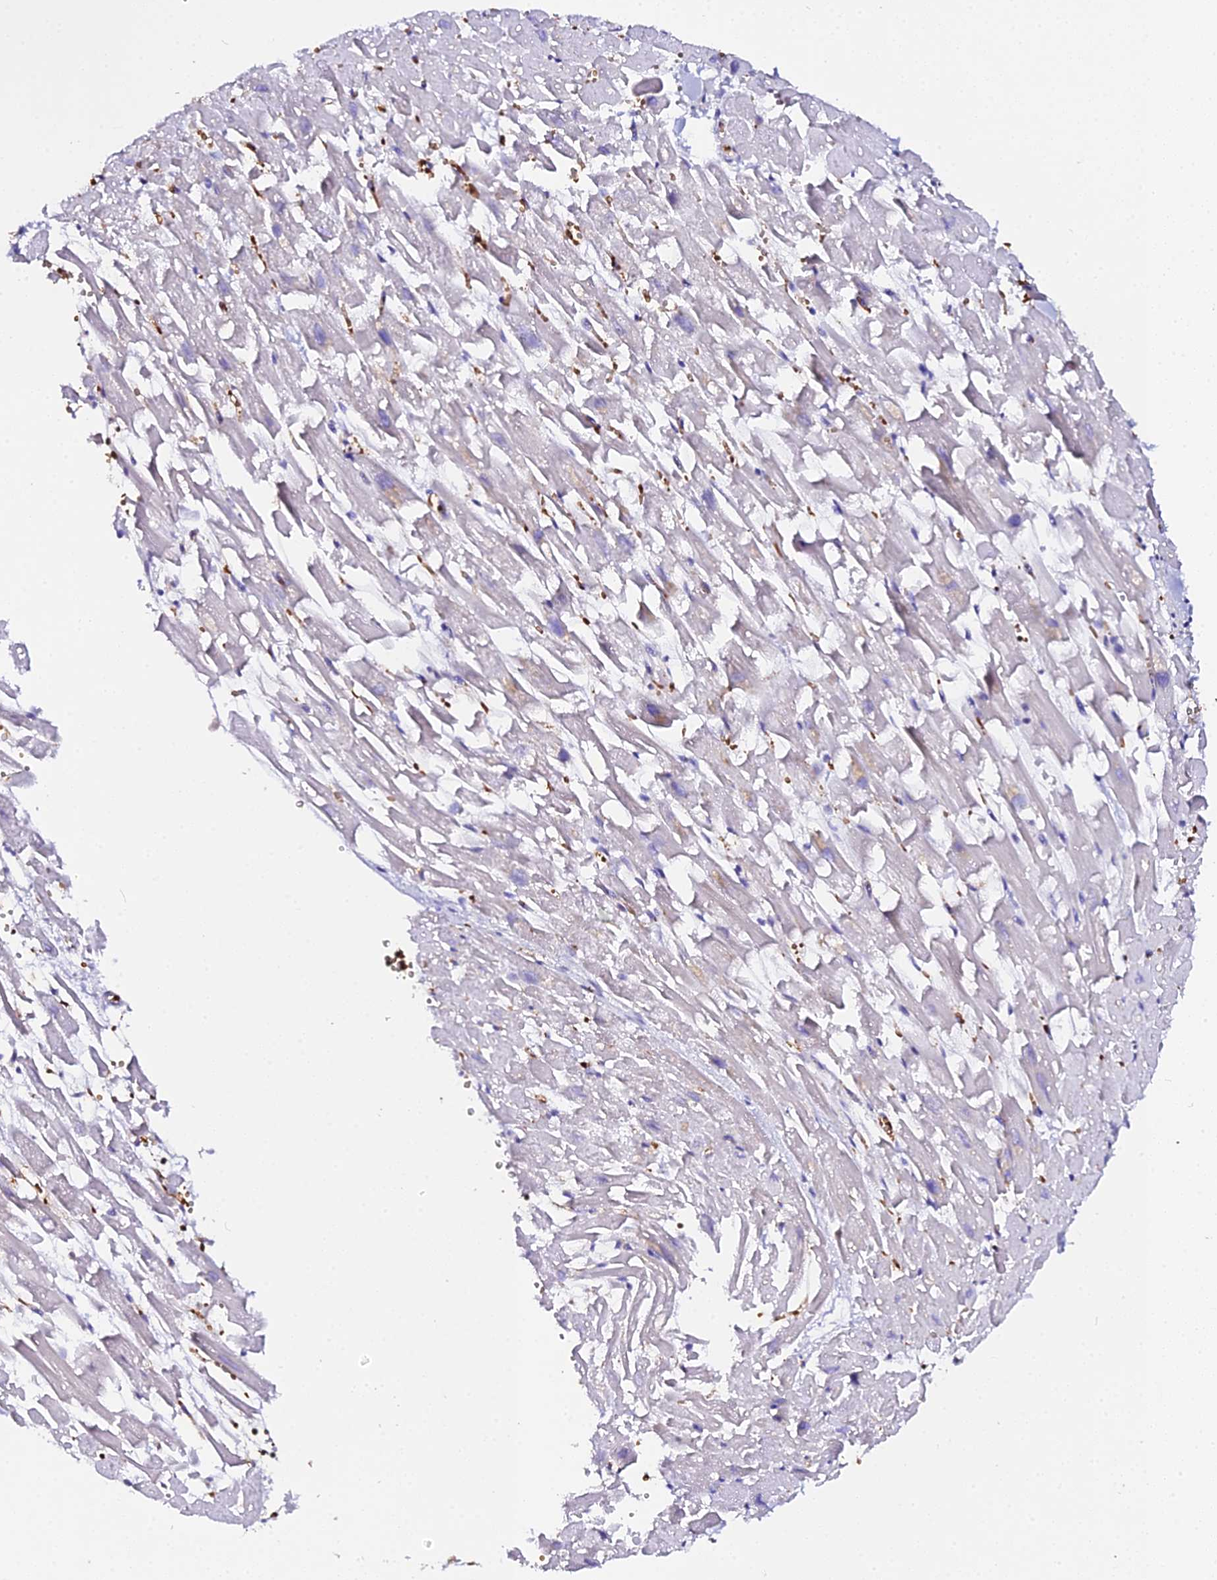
{"staining": {"intensity": "negative", "quantity": "none", "location": "none"}, "tissue": "heart muscle", "cell_type": "Cardiomyocytes", "image_type": "normal", "snomed": [{"axis": "morphology", "description": "Normal tissue, NOS"}, {"axis": "topography", "description": "Heart"}], "caption": "A high-resolution image shows IHC staining of unremarkable heart muscle, which shows no significant positivity in cardiomyocytes.", "gene": "CFAP45", "patient": {"sex": "female", "age": 64}}